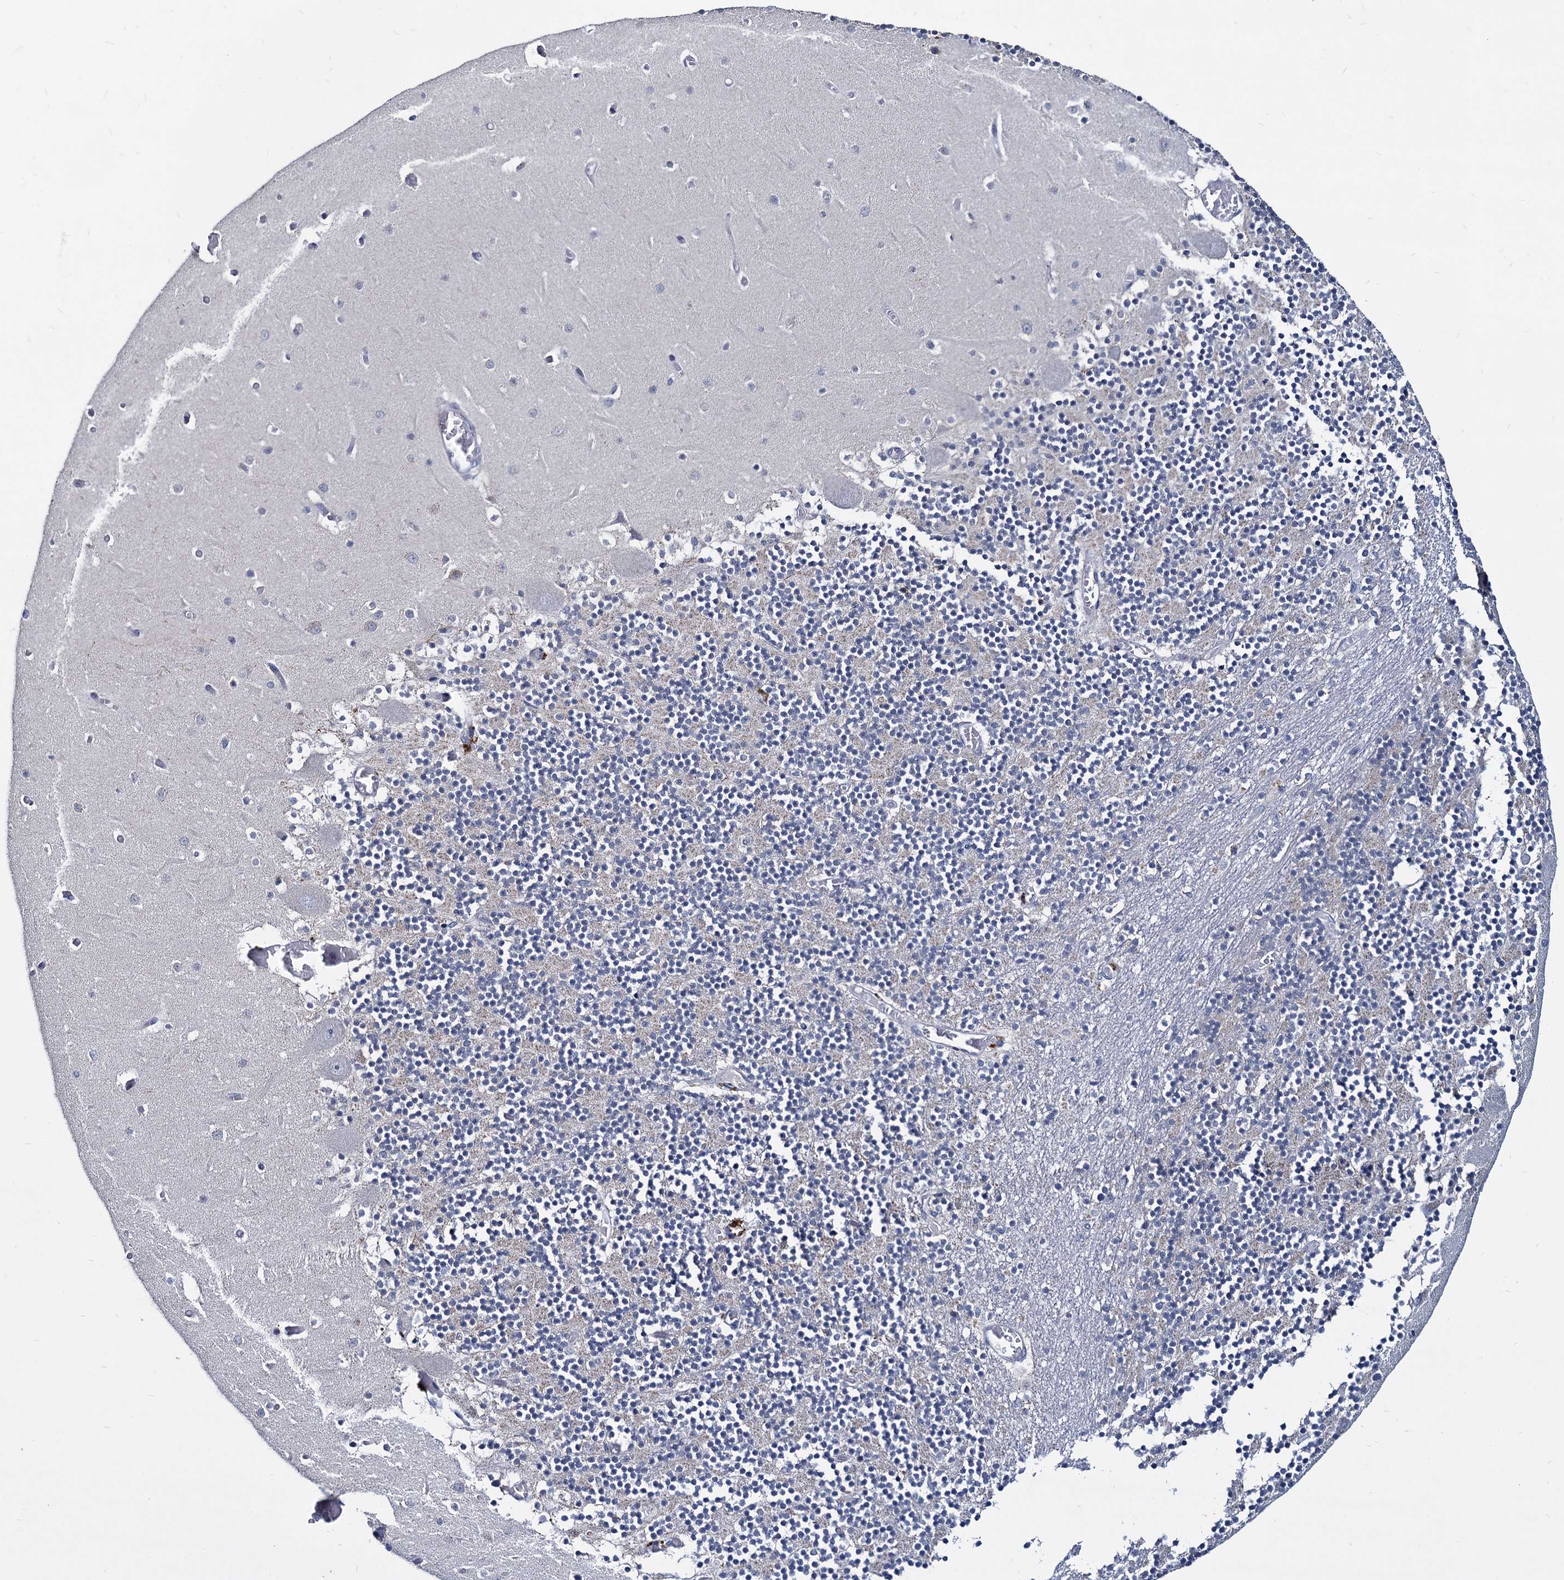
{"staining": {"intensity": "weak", "quantity": "25%-75%", "location": "cytoplasmic/membranous"}, "tissue": "cerebellum", "cell_type": "Cells in granular layer", "image_type": "normal", "snomed": [{"axis": "morphology", "description": "Normal tissue, NOS"}, {"axis": "topography", "description": "Cerebellum"}], "caption": "IHC image of benign cerebellum: cerebellum stained using immunohistochemistry demonstrates low levels of weak protein expression localized specifically in the cytoplasmic/membranous of cells in granular layer, appearing as a cytoplasmic/membranous brown color.", "gene": "RPUSD4", "patient": {"sex": "female", "age": 28}}